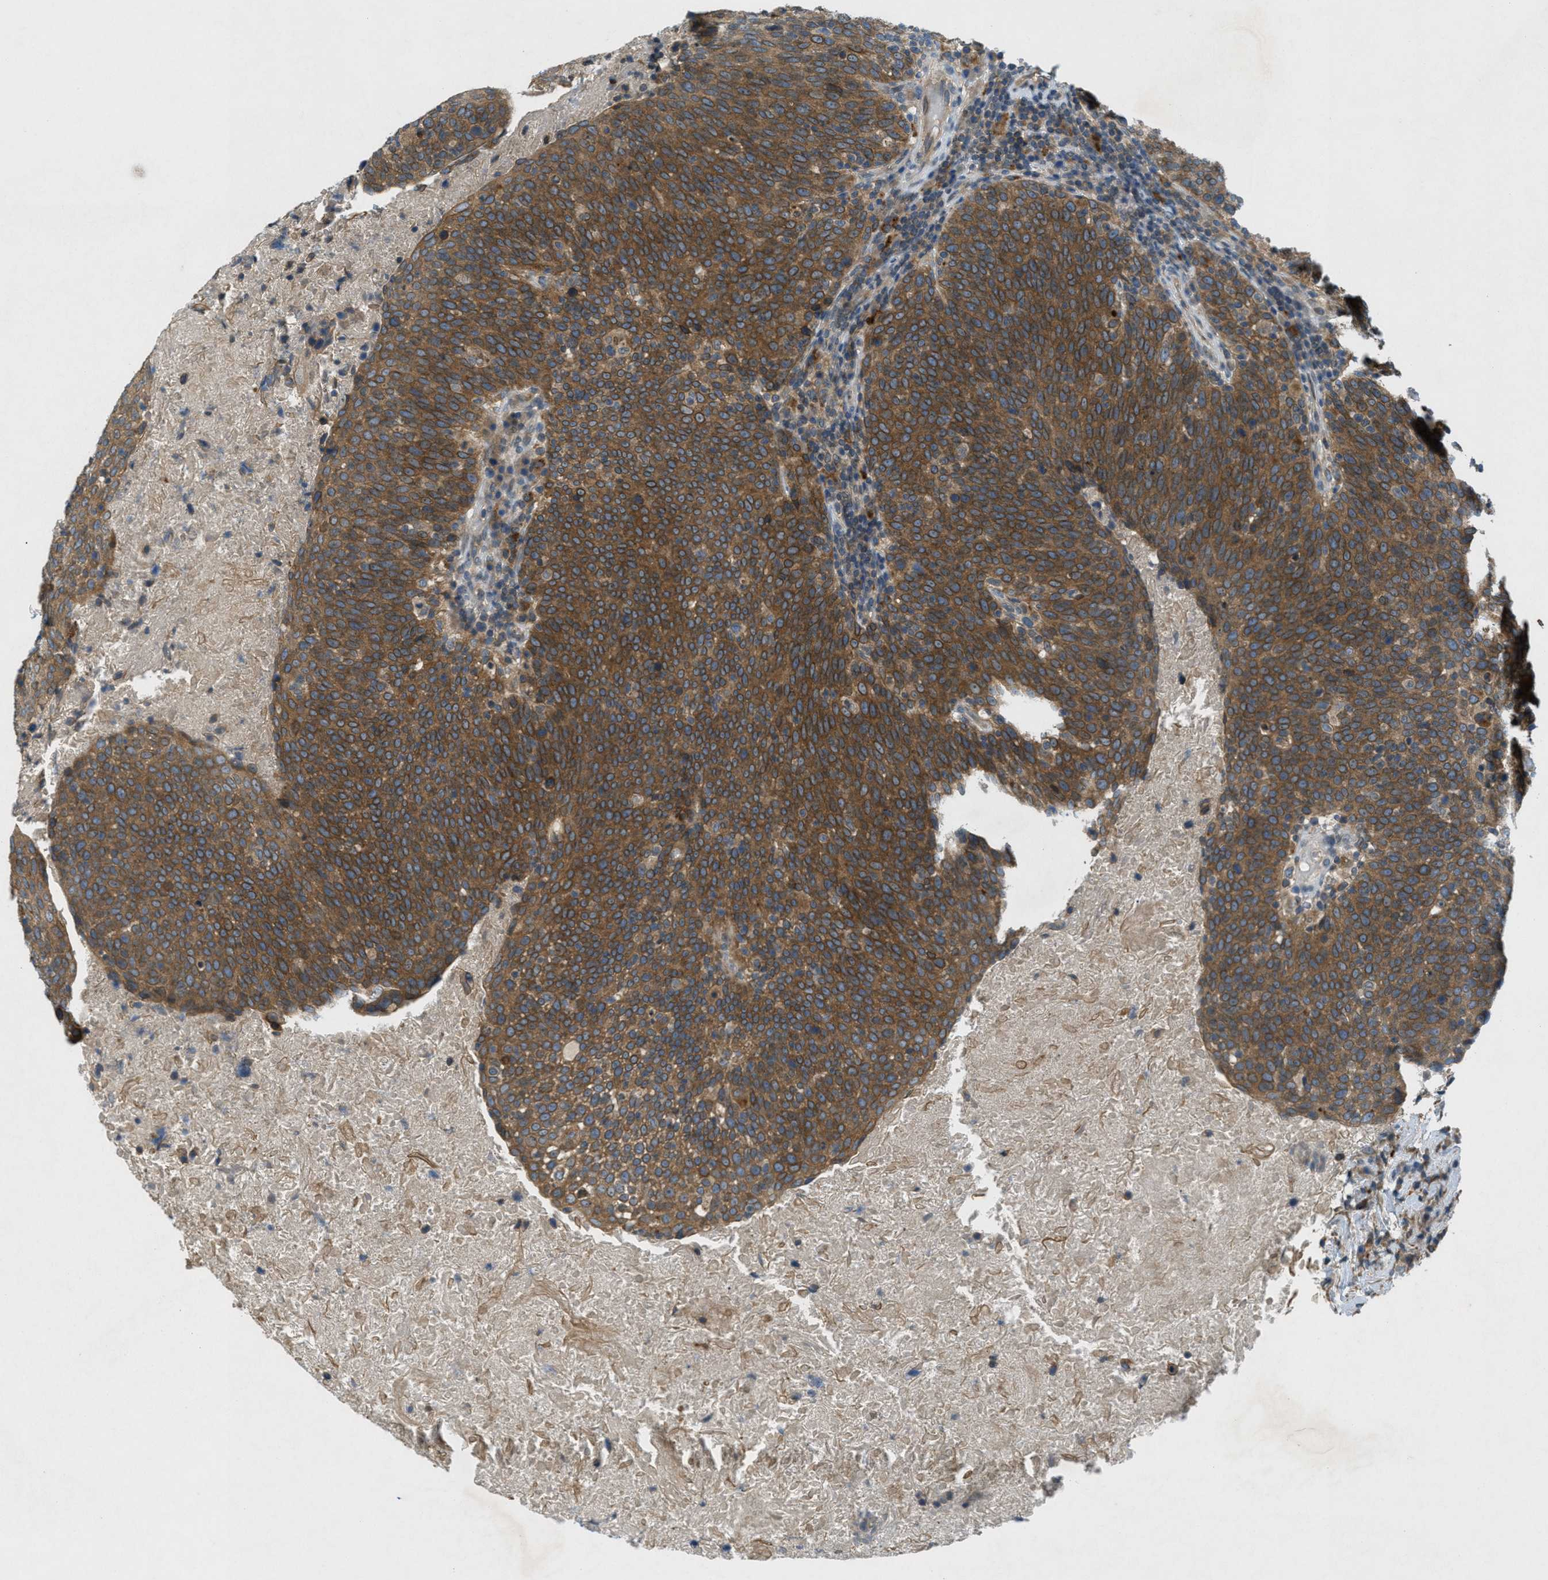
{"staining": {"intensity": "moderate", "quantity": ">75%", "location": "cytoplasmic/membranous"}, "tissue": "head and neck cancer", "cell_type": "Tumor cells", "image_type": "cancer", "snomed": [{"axis": "morphology", "description": "Squamous cell carcinoma, NOS"}, {"axis": "morphology", "description": "Squamous cell carcinoma, metastatic, NOS"}, {"axis": "topography", "description": "Lymph node"}, {"axis": "topography", "description": "Head-Neck"}], "caption": "Immunohistochemical staining of head and neck metastatic squamous cell carcinoma demonstrates medium levels of moderate cytoplasmic/membranous staining in about >75% of tumor cells.", "gene": "SIGMAR1", "patient": {"sex": "male", "age": 62}}